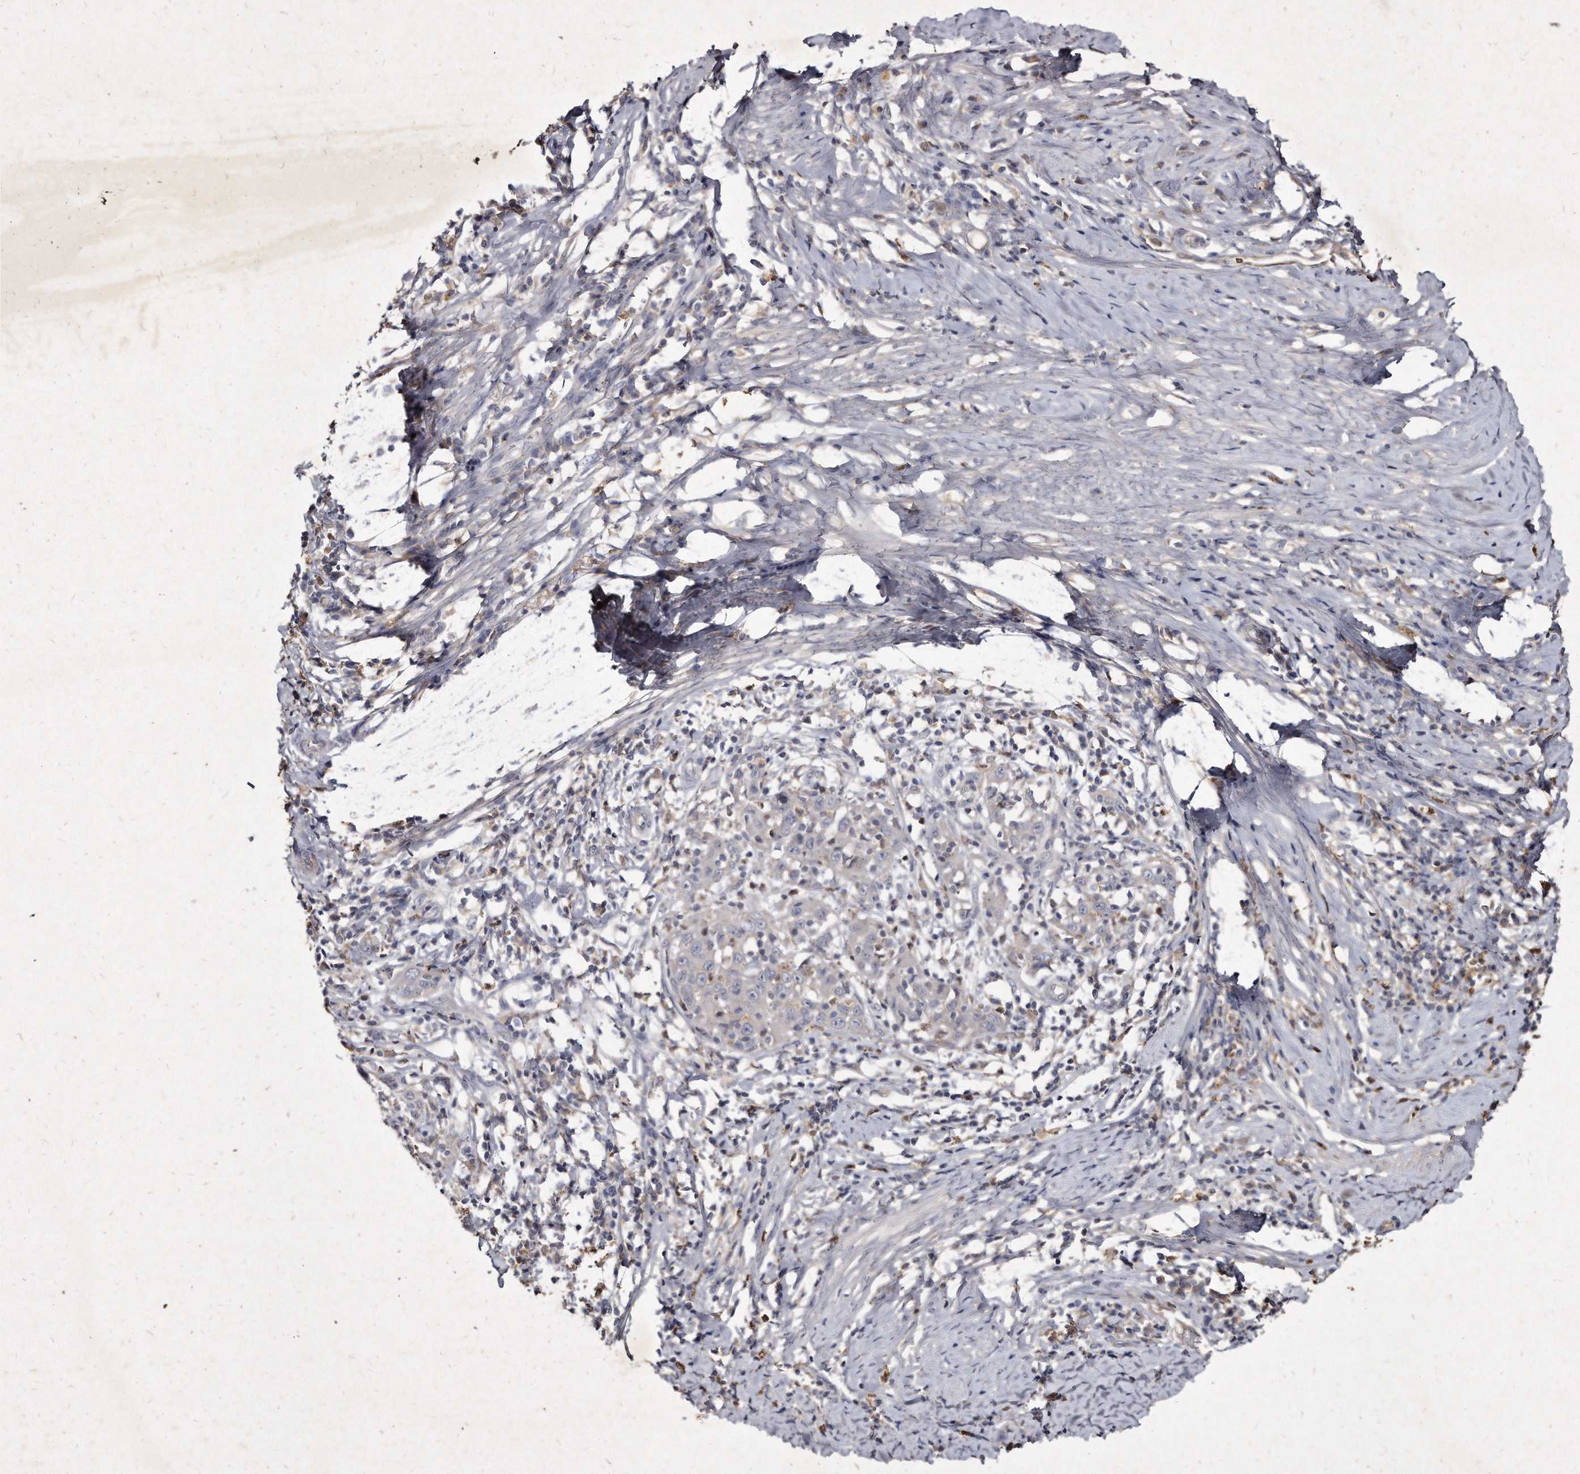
{"staining": {"intensity": "negative", "quantity": "none", "location": "none"}, "tissue": "cervical cancer", "cell_type": "Tumor cells", "image_type": "cancer", "snomed": [{"axis": "morphology", "description": "Squamous cell carcinoma, NOS"}, {"axis": "topography", "description": "Cervix"}], "caption": "Cervical cancer stained for a protein using immunohistochemistry shows no expression tumor cells.", "gene": "KLHDC3", "patient": {"sex": "female", "age": 46}}